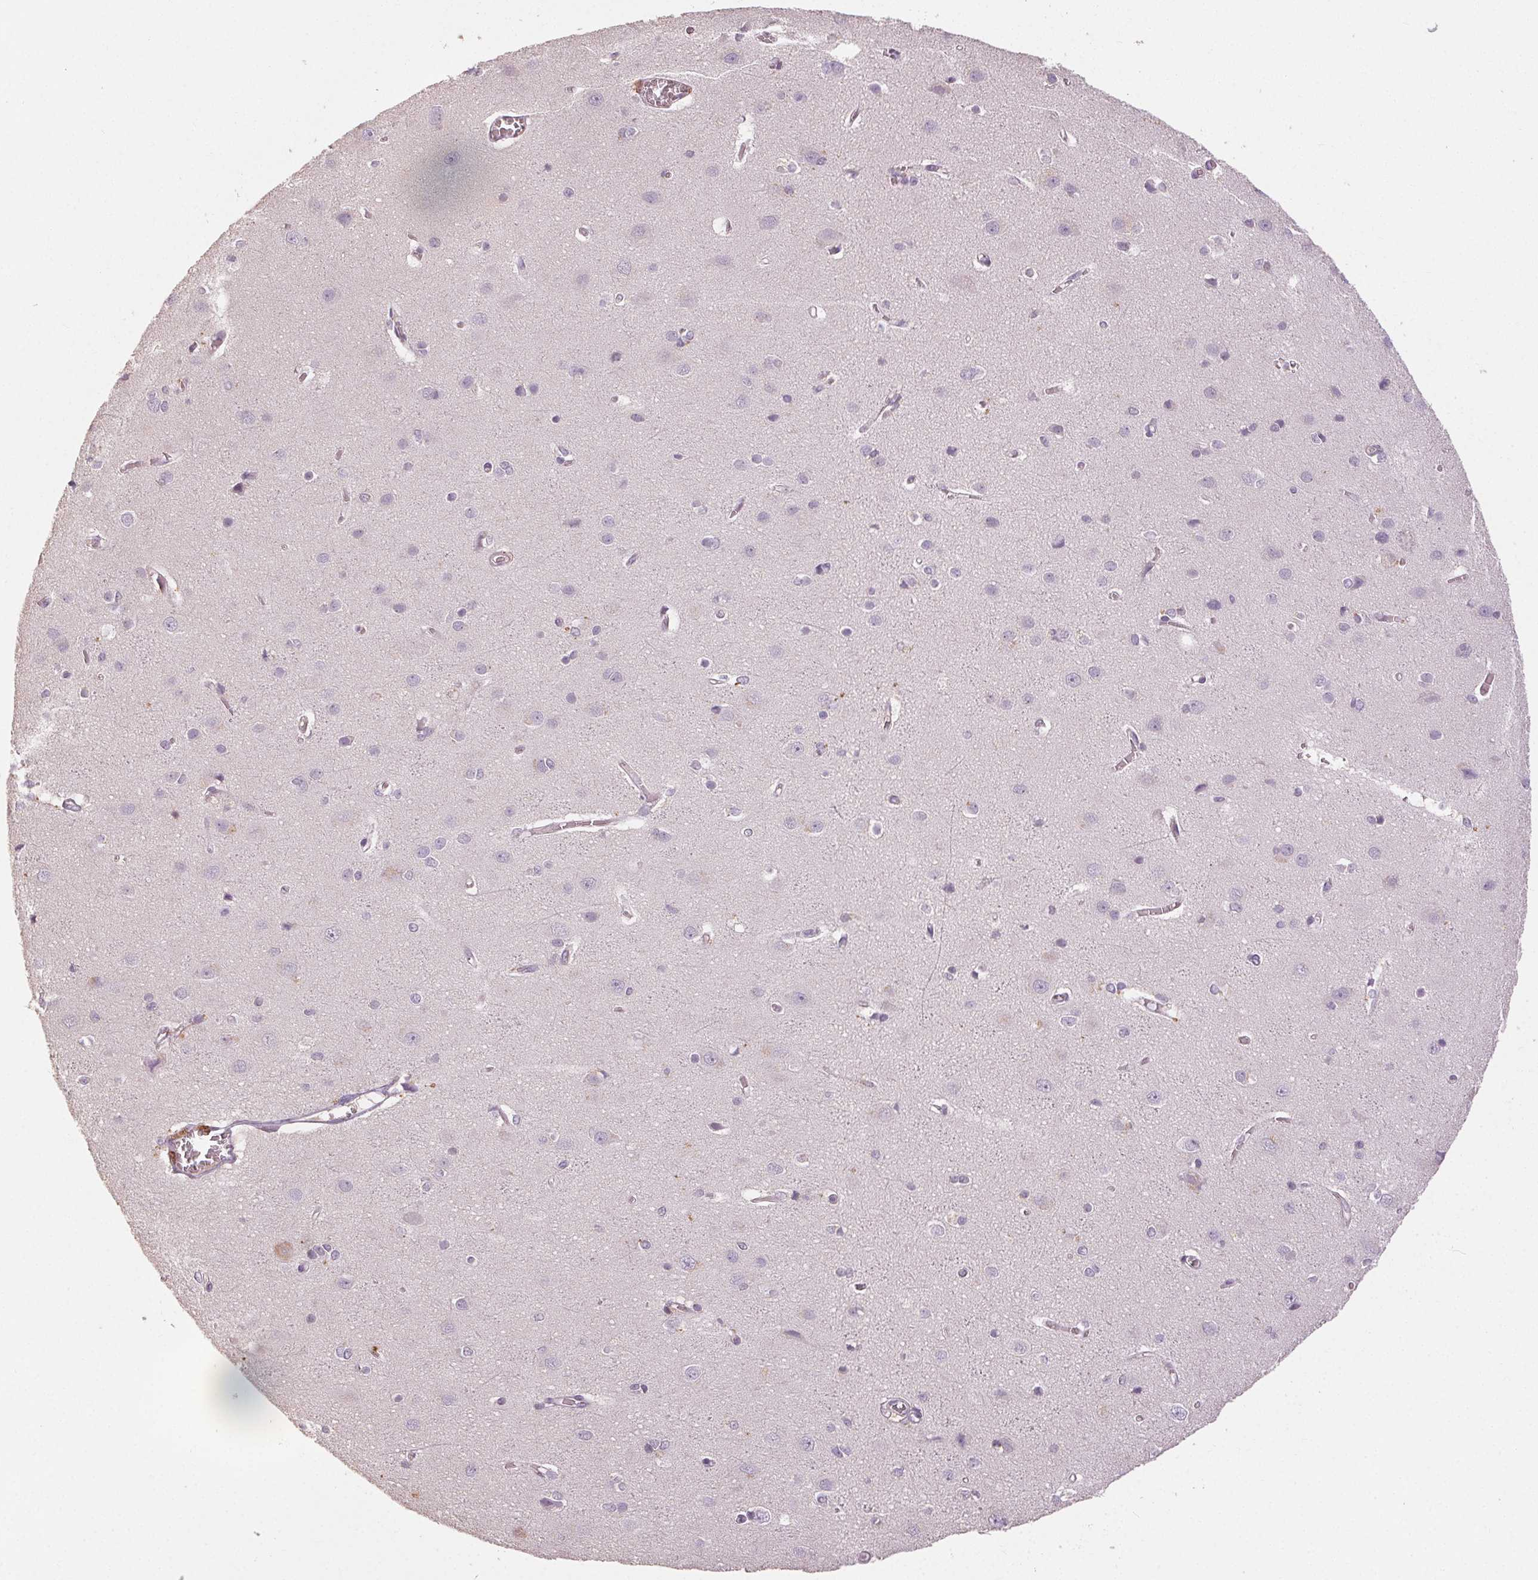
{"staining": {"intensity": "negative", "quantity": "none", "location": "none"}, "tissue": "cerebral cortex", "cell_type": "Endothelial cells", "image_type": "normal", "snomed": [{"axis": "morphology", "description": "Normal tissue, NOS"}, {"axis": "topography", "description": "Cerebral cortex"}], "caption": "Immunohistochemistry (IHC) image of benign human cerebral cortex stained for a protein (brown), which demonstrates no staining in endothelial cells.", "gene": "CLTRN", "patient": {"sex": "male", "age": 37}}